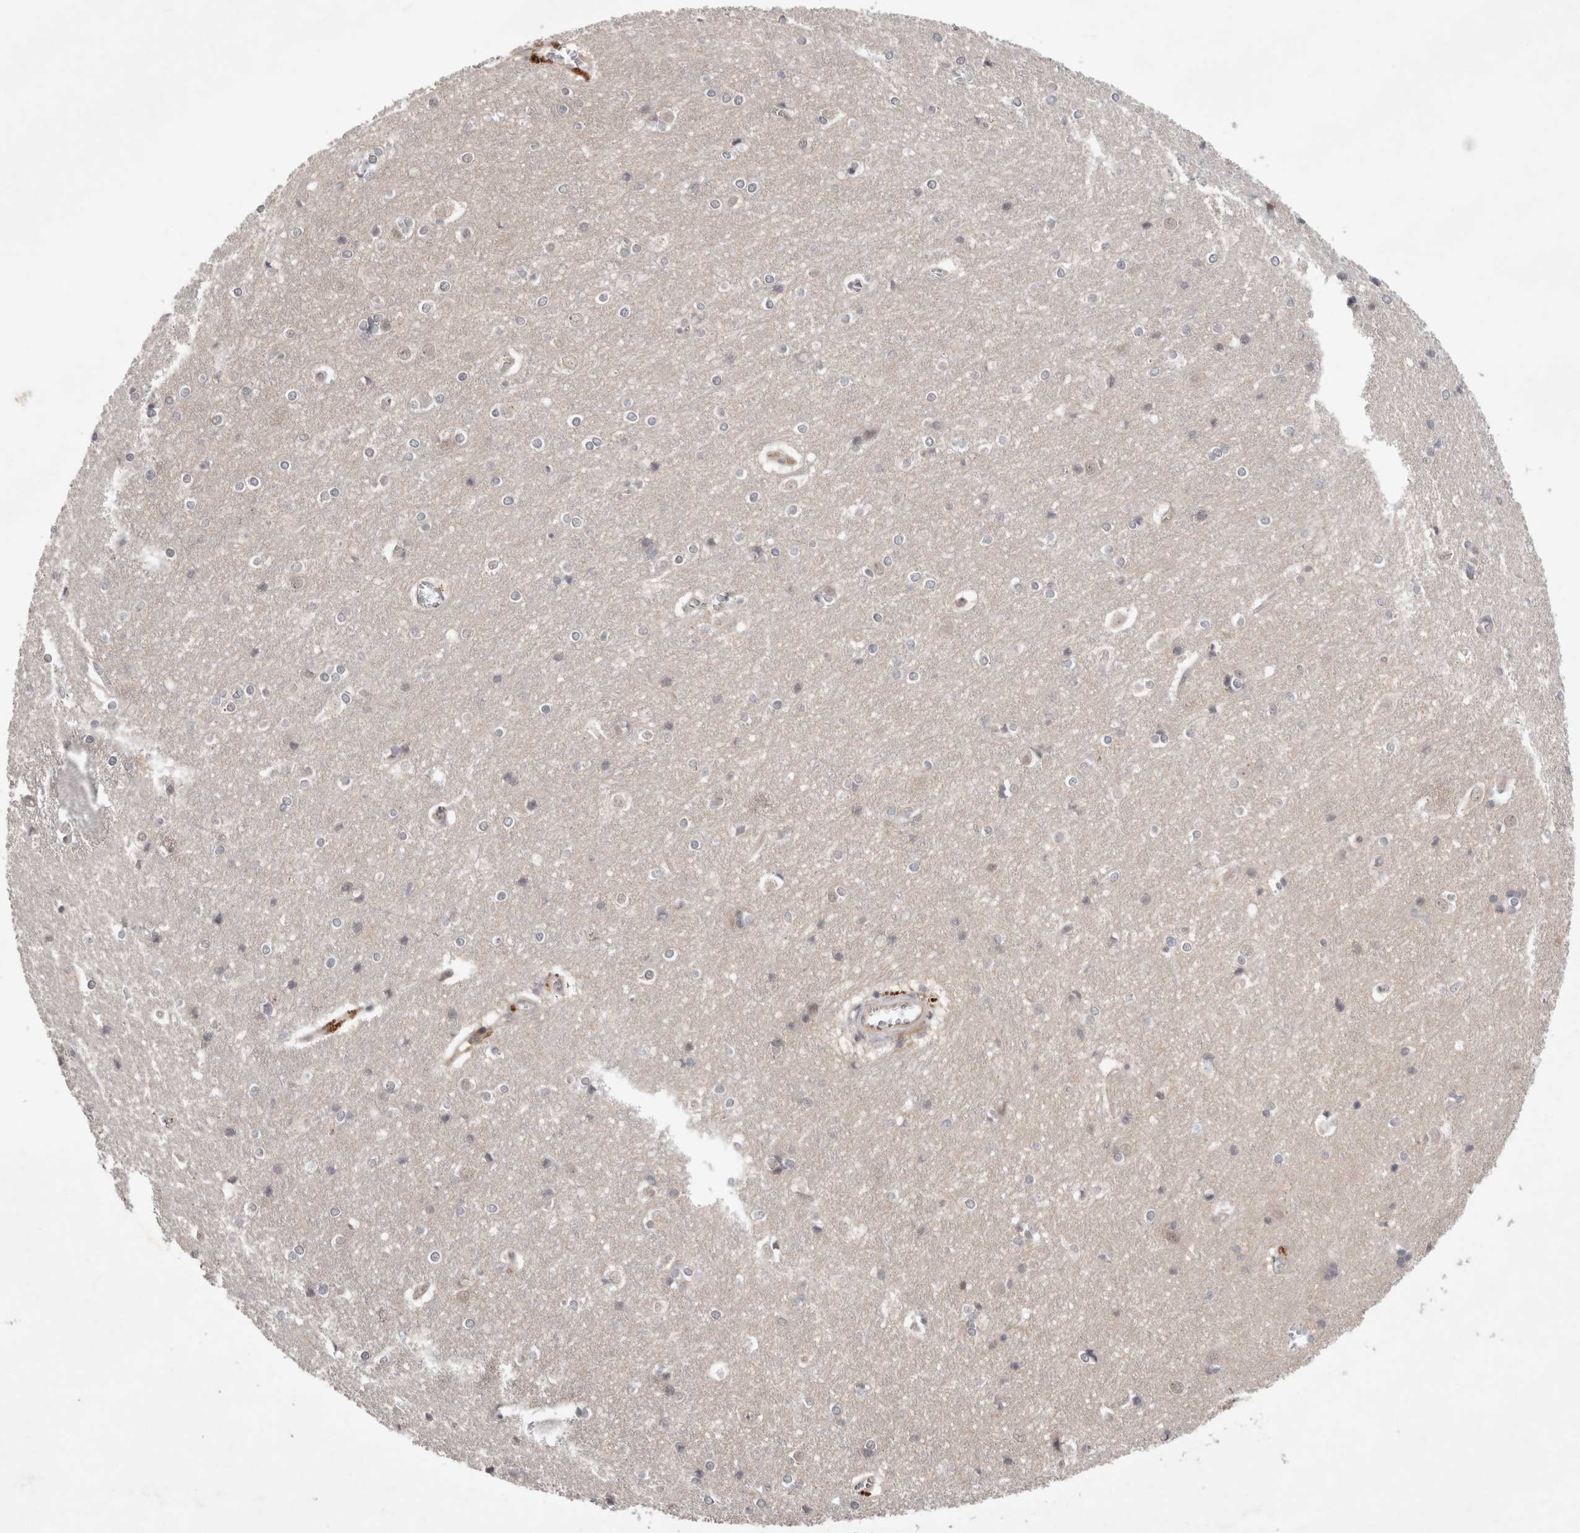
{"staining": {"intensity": "negative", "quantity": "none", "location": "none"}, "tissue": "cerebral cortex", "cell_type": "Endothelial cells", "image_type": "normal", "snomed": [{"axis": "morphology", "description": "Normal tissue, NOS"}, {"axis": "topography", "description": "Cerebral cortex"}], "caption": "This image is of unremarkable cerebral cortex stained with immunohistochemistry to label a protein in brown with the nuclei are counter-stained blue. There is no expression in endothelial cells. Nuclei are stained in blue.", "gene": "CRISPLD1", "patient": {"sex": "male", "age": 54}}